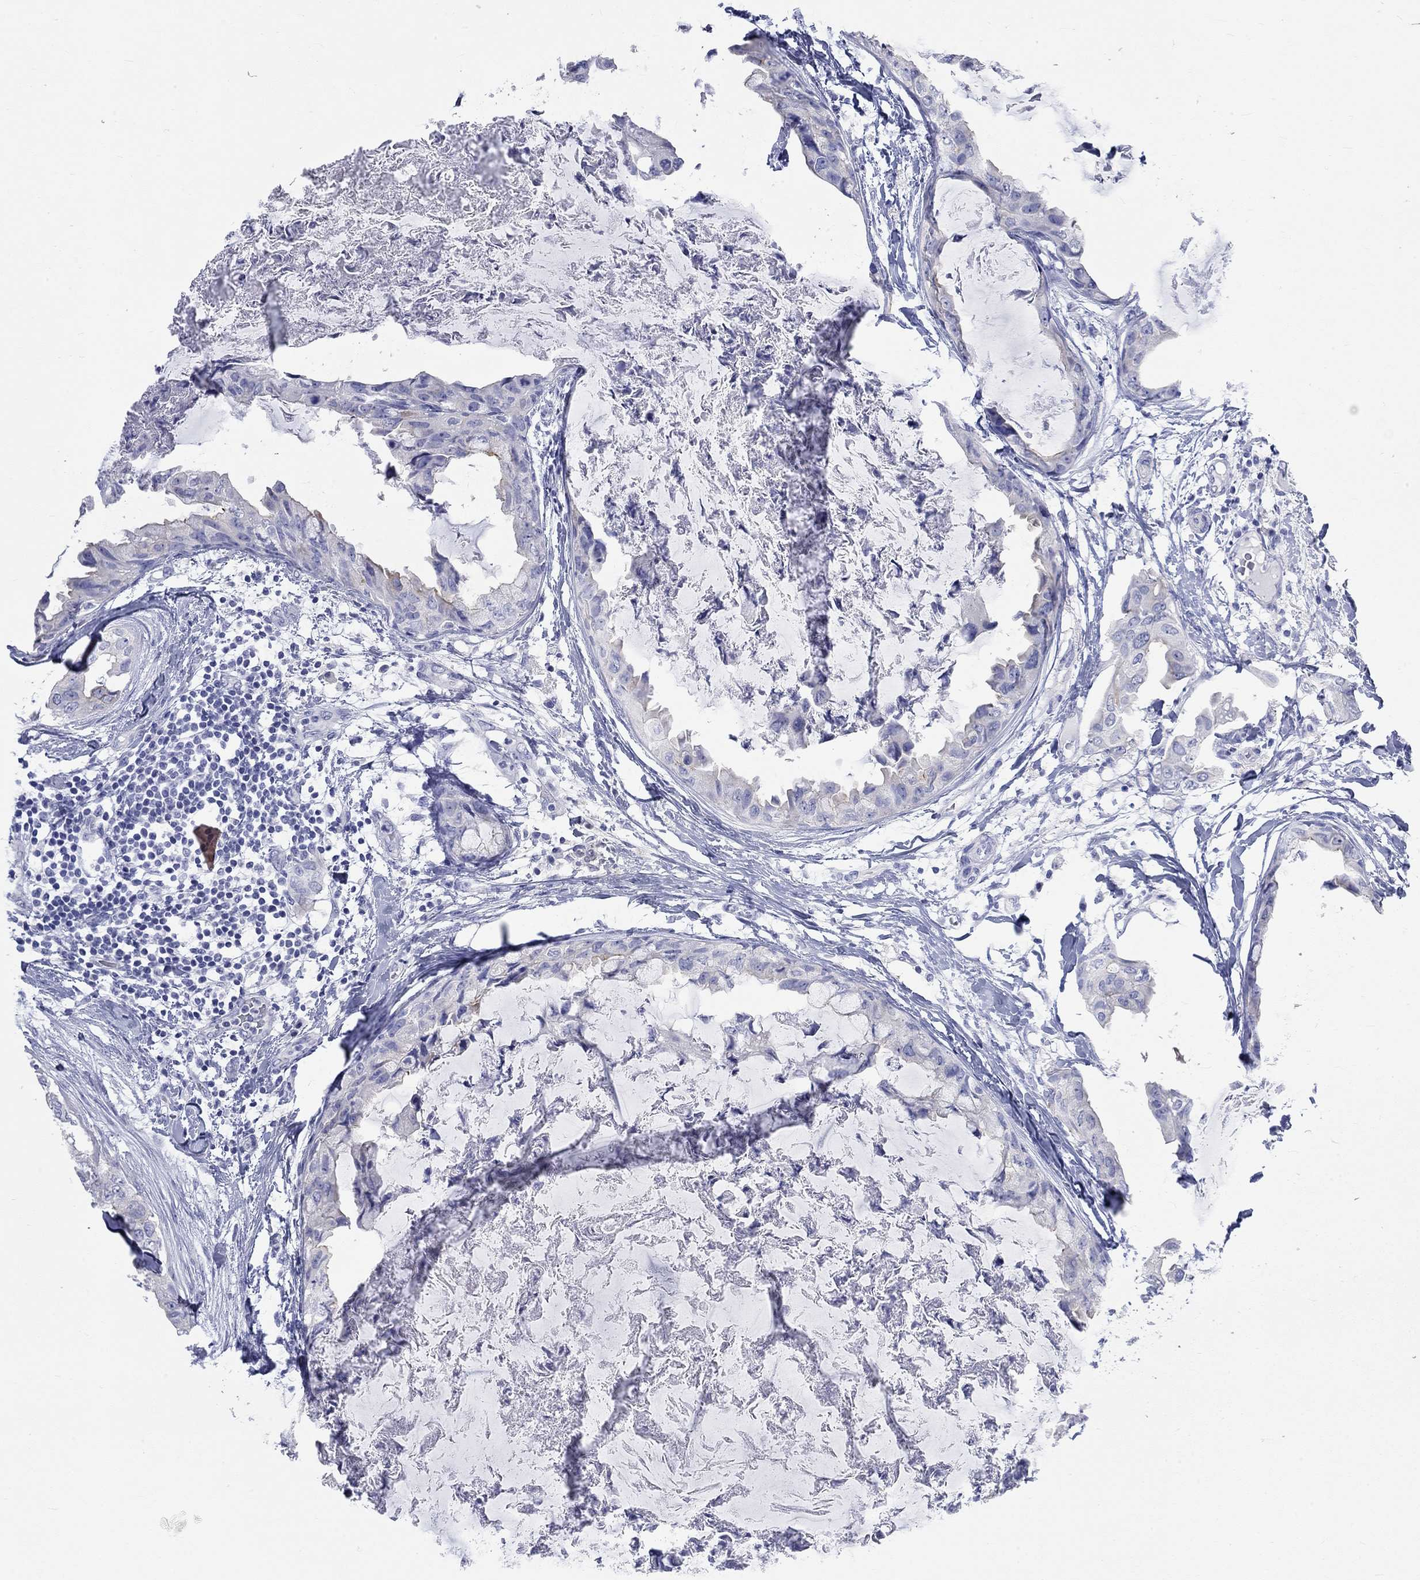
{"staining": {"intensity": "weak", "quantity": "<25%", "location": "cytoplasmic/membranous"}, "tissue": "breast cancer", "cell_type": "Tumor cells", "image_type": "cancer", "snomed": [{"axis": "morphology", "description": "Normal tissue, NOS"}, {"axis": "morphology", "description": "Duct carcinoma"}, {"axis": "topography", "description": "Breast"}], "caption": "Breast cancer was stained to show a protein in brown. There is no significant staining in tumor cells.", "gene": "SPATA9", "patient": {"sex": "female", "age": 40}}